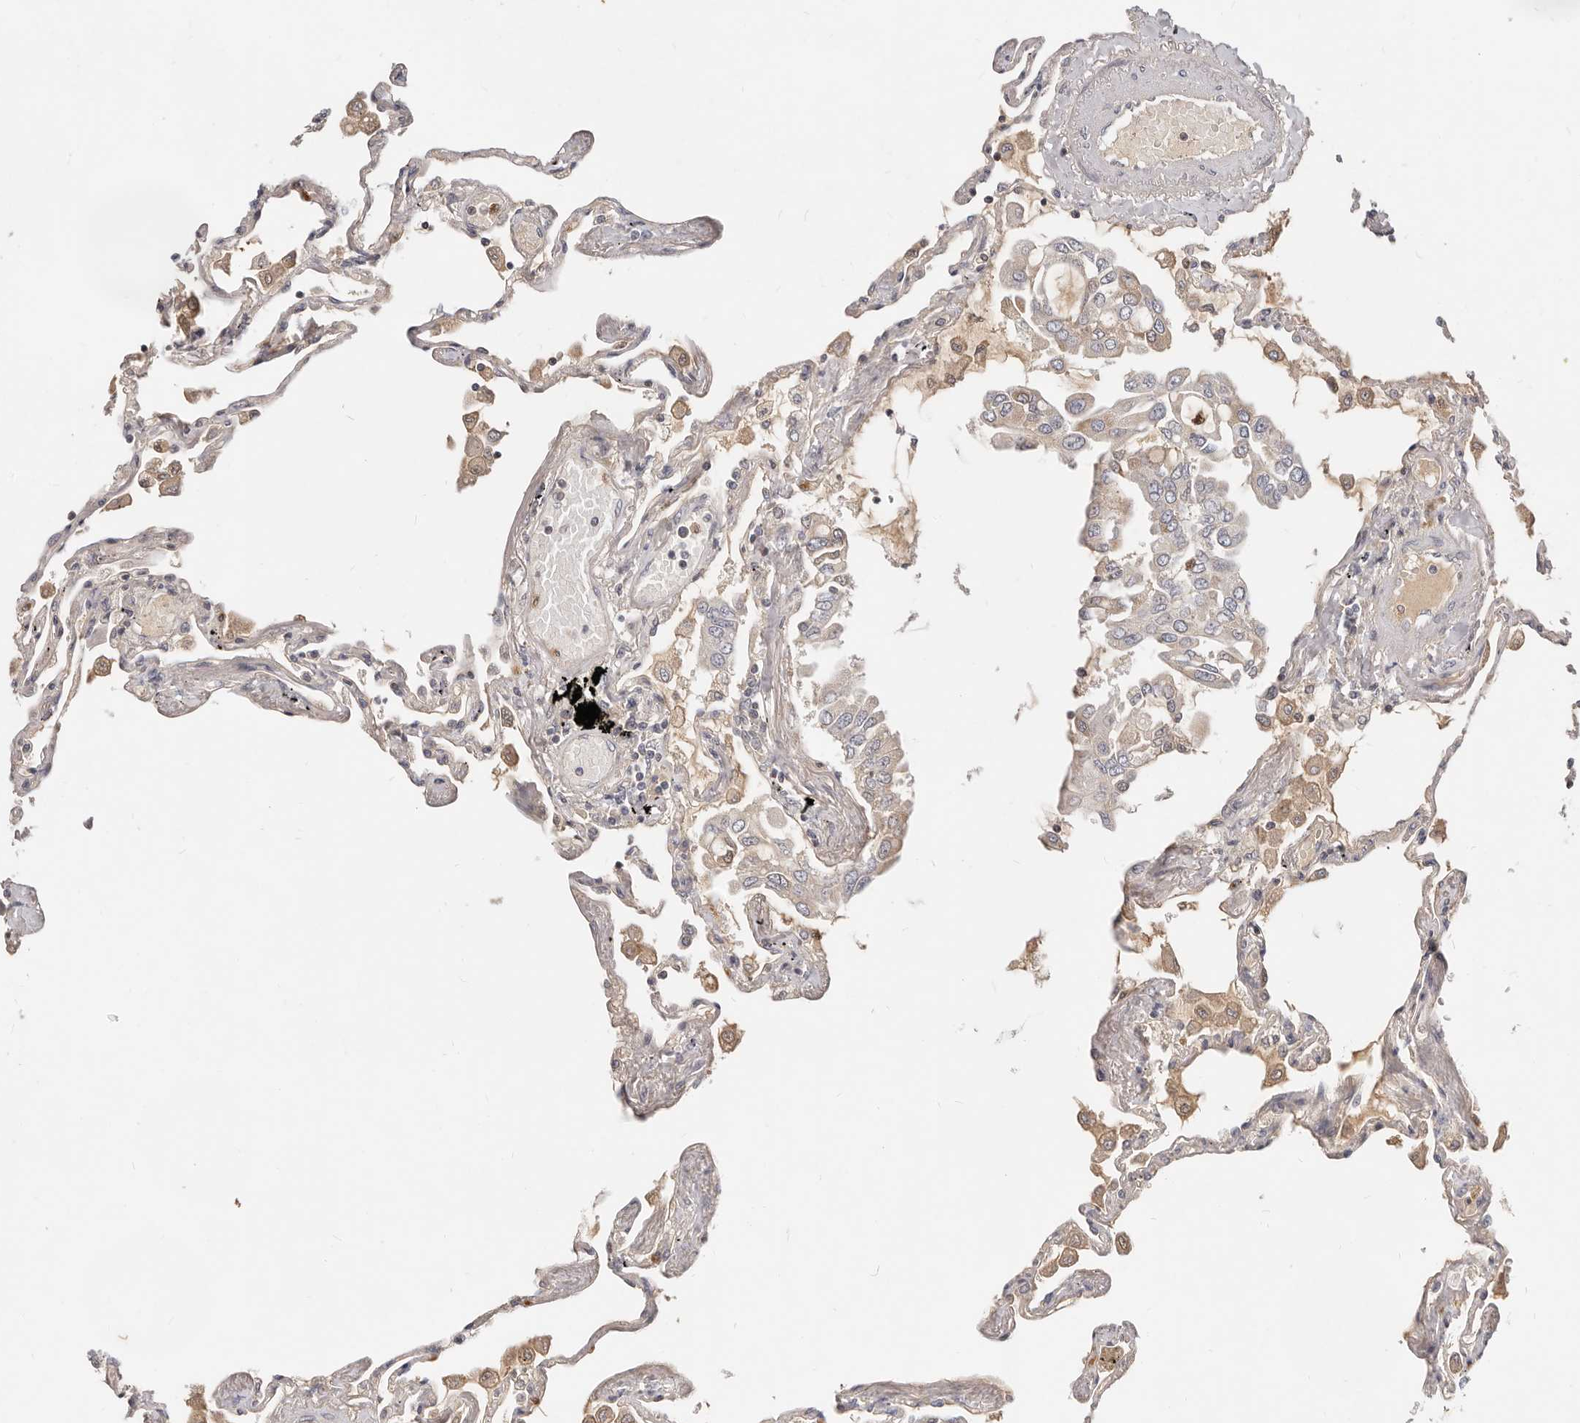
{"staining": {"intensity": "weak", "quantity": "25%-75%", "location": "cytoplasmic/membranous"}, "tissue": "lung", "cell_type": "Alveolar cells", "image_type": "normal", "snomed": [{"axis": "morphology", "description": "Normal tissue, NOS"}, {"axis": "topography", "description": "Lung"}], "caption": "Protein expression analysis of normal lung demonstrates weak cytoplasmic/membranous staining in approximately 25%-75% of alveolar cells.", "gene": "USP49", "patient": {"sex": "female", "age": 67}}